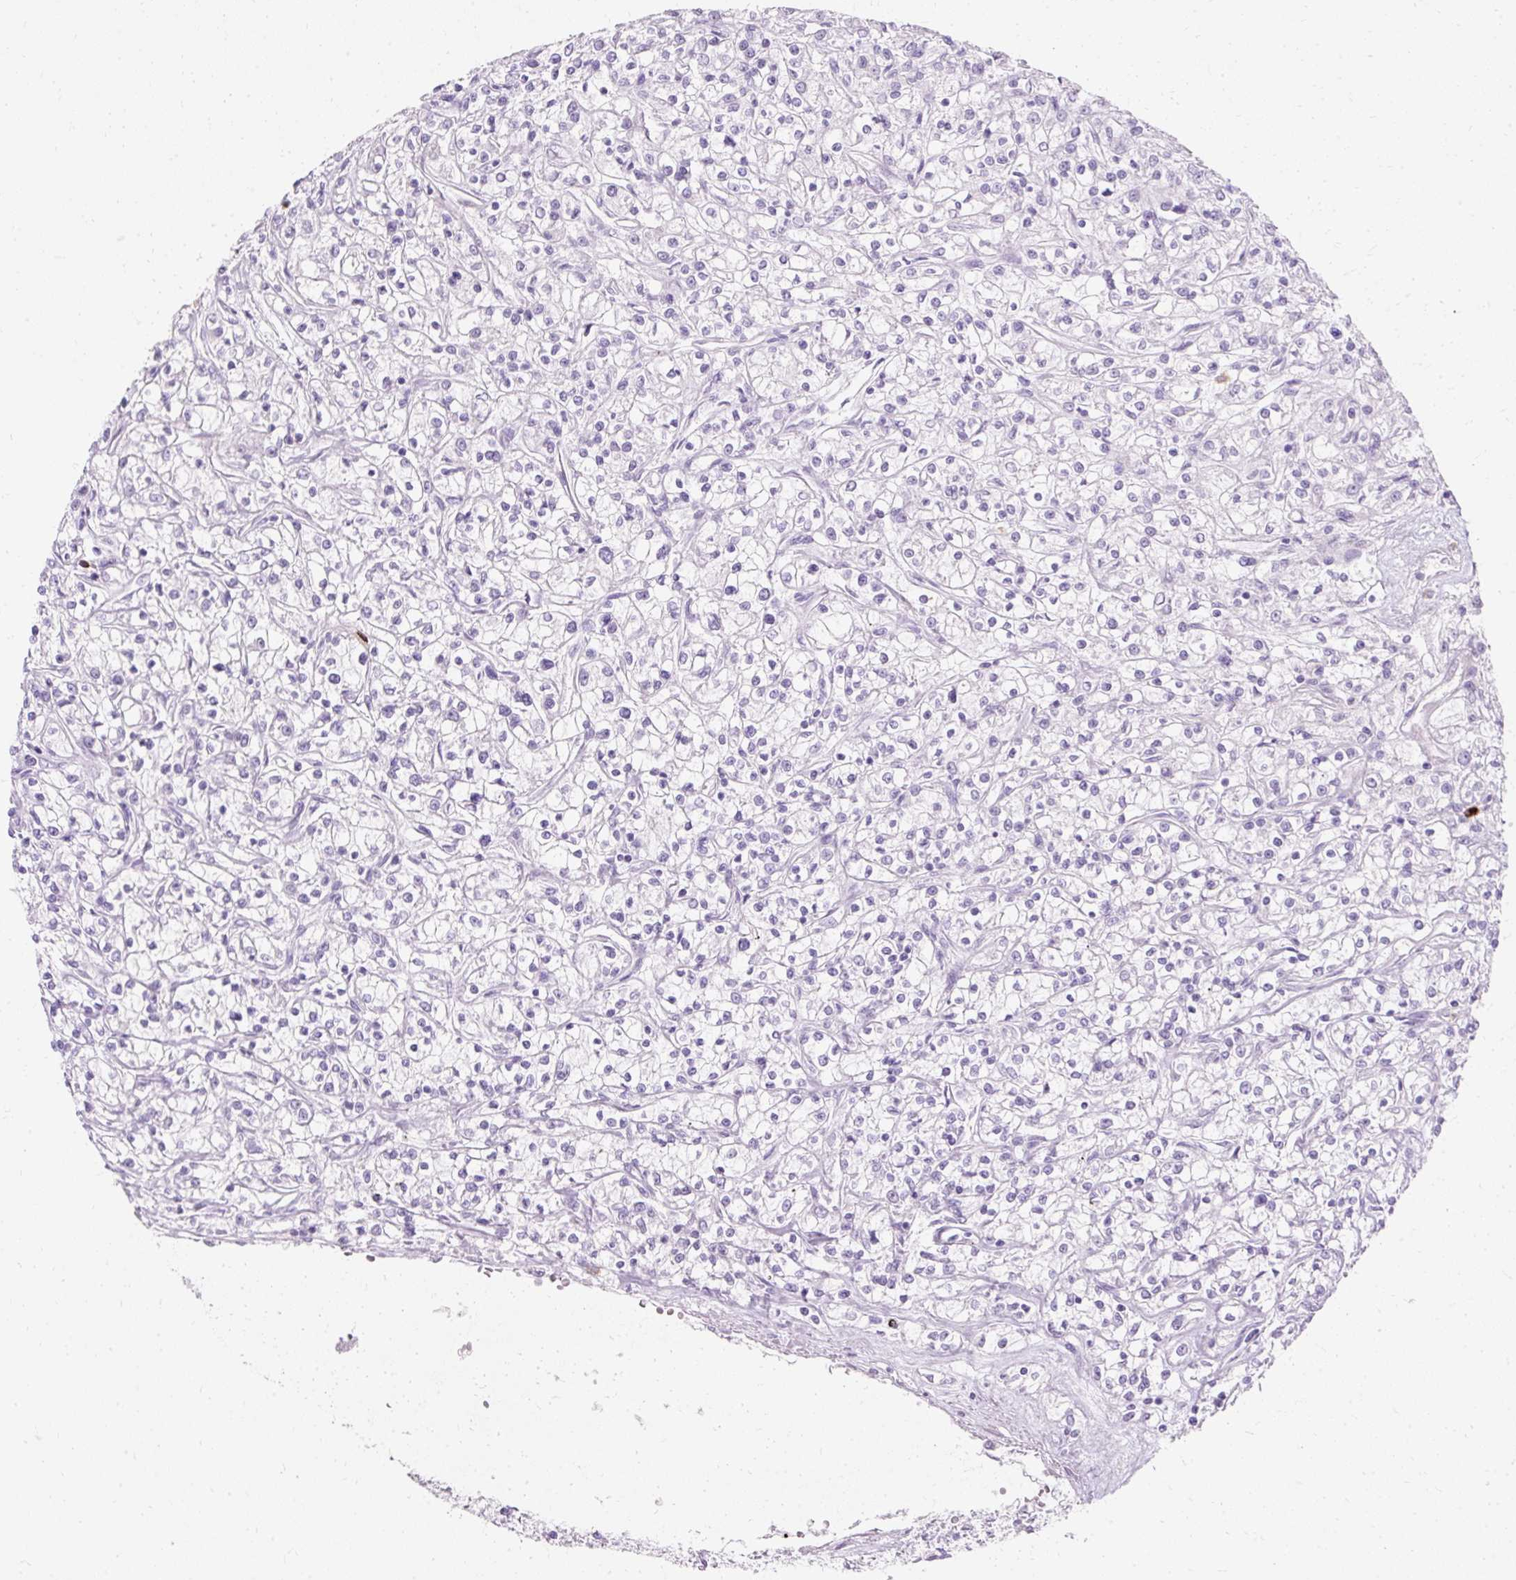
{"staining": {"intensity": "negative", "quantity": "none", "location": "none"}, "tissue": "renal cancer", "cell_type": "Tumor cells", "image_type": "cancer", "snomed": [{"axis": "morphology", "description": "Adenocarcinoma, NOS"}, {"axis": "topography", "description": "Kidney"}], "caption": "High magnification brightfield microscopy of adenocarcinoma (renal) stained with DAB (3,3'-diaminobenzidine) (brown) and counterstained with hematoxylin (blue): tumor cells show no significant expression.", "gene": "DEFA1", "patient": {"sex": "female", "age": 59}}